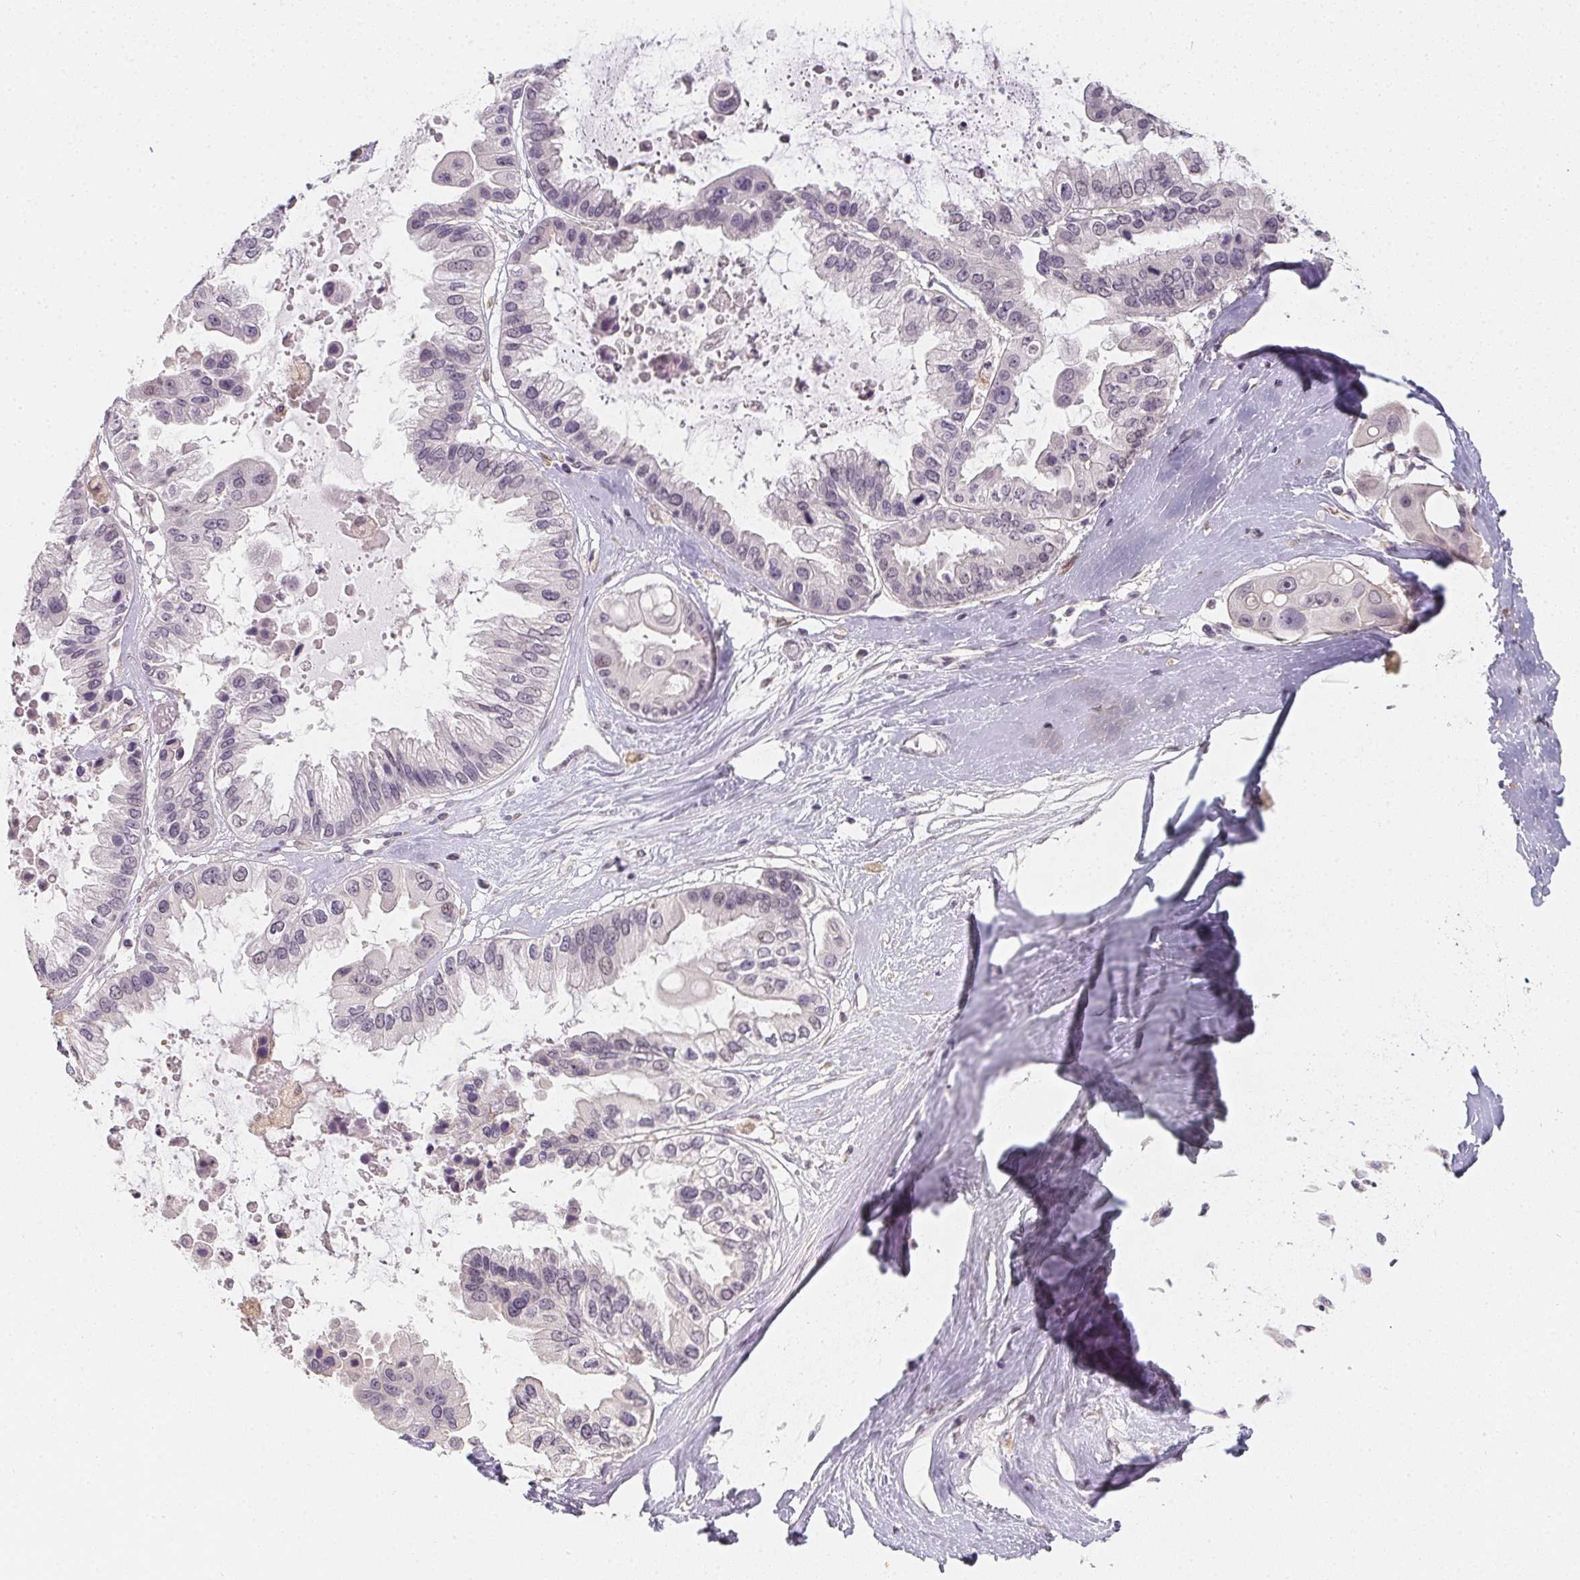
{"staining": {"intensity": "negative", "quantity": "none", "location": "none"}, "tissue": "ovarian cancer", "cell_type": "Tumor cells", "image_type": "cancer", "snomed": [{"axis": "morphology", "description": "Cystadenocarcinoma, serous, NOS"}, {"axis": "topography", "description": "Ovary"}], "caption": "This is an immunohistochemistry histopathology image of human serous cystadenocarcinoma (ovarian). There is no positivity in tumor cells.", "gene": "SOAT1", "patient": {"sex": "female", "age": 56}}